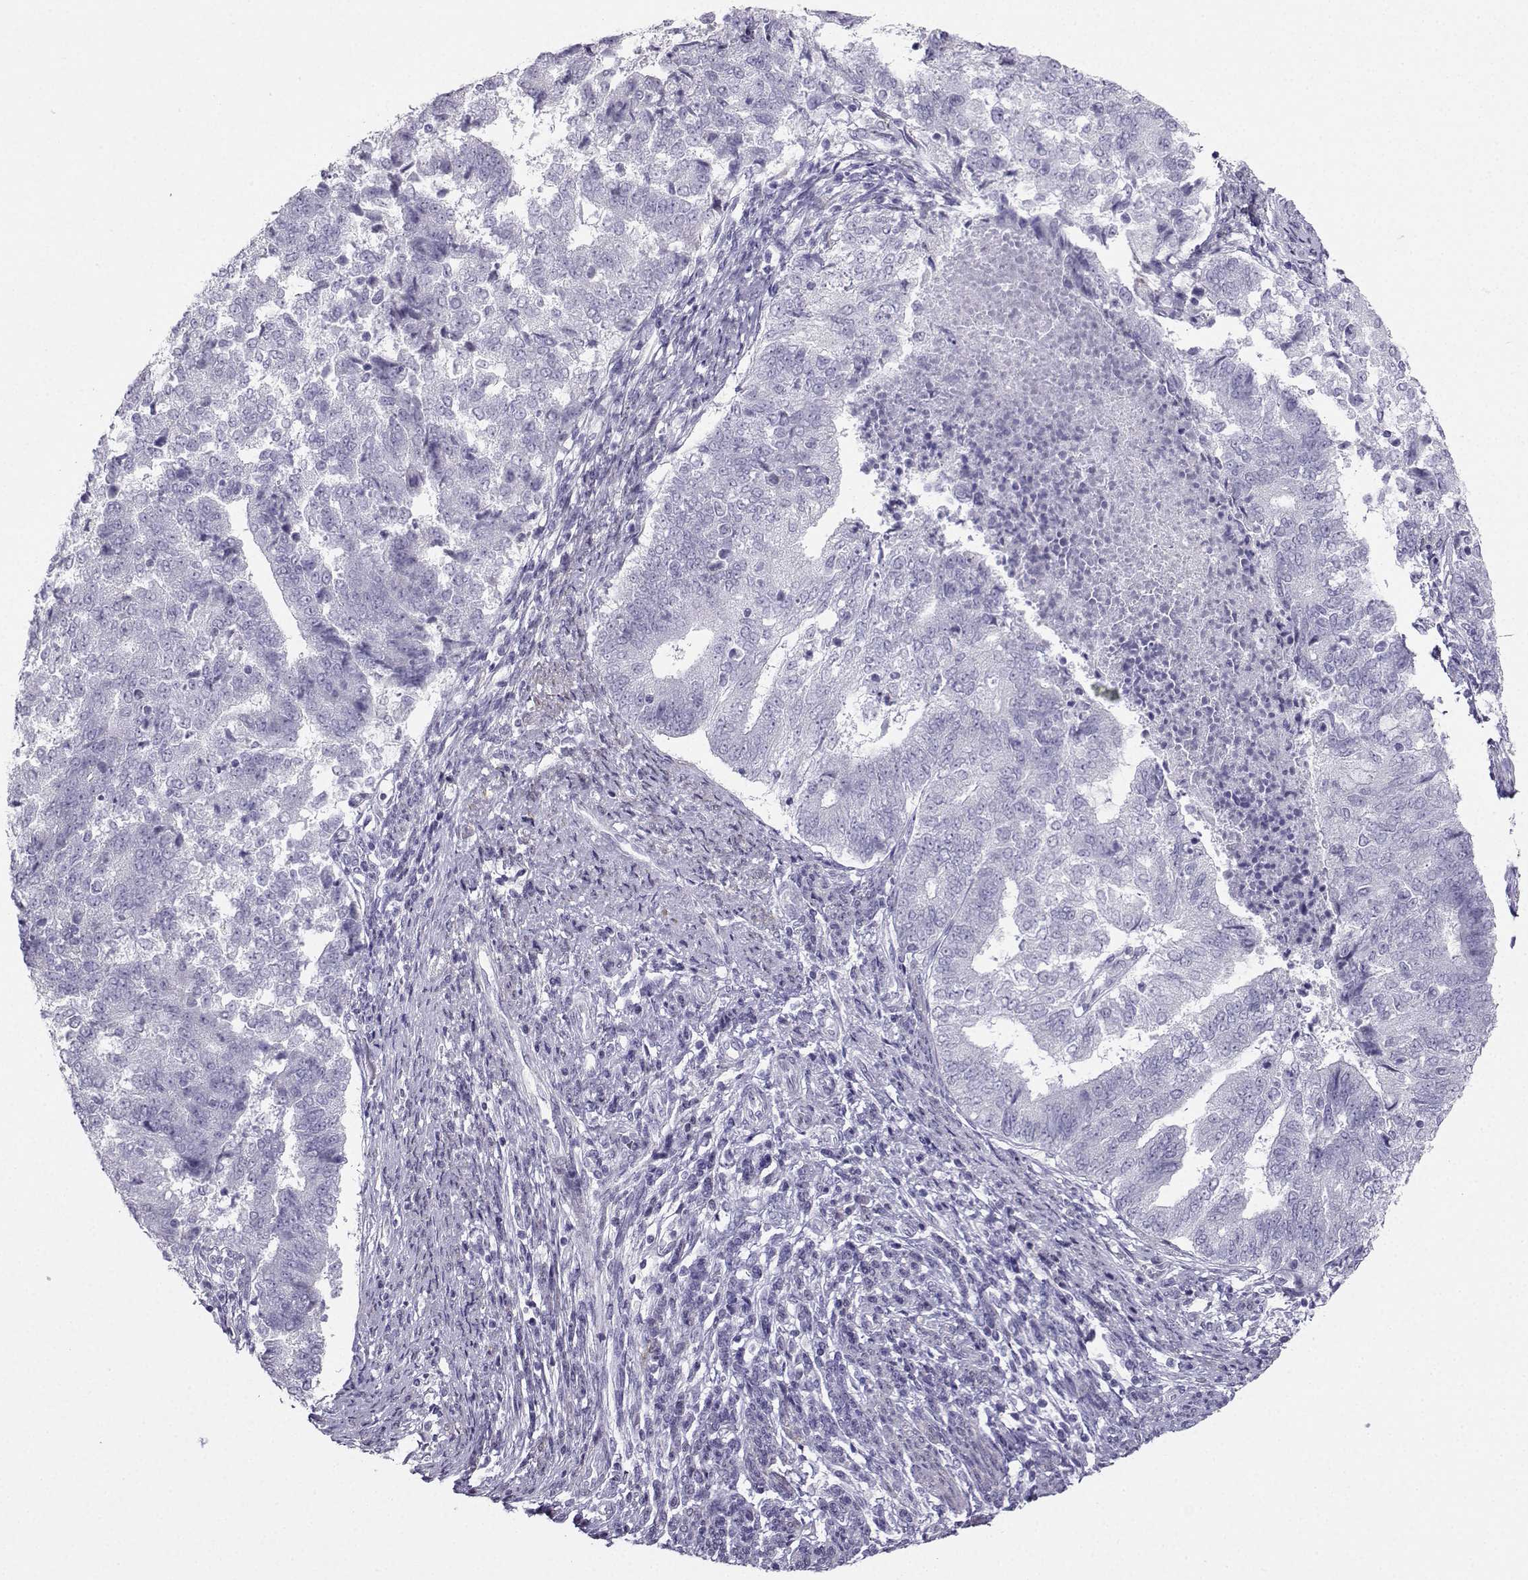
{"staining": {"intensity": "negative", "quantity": "none", "location": "none"}, "tissue": "endometrial cancer", "cell_type": "Tumor cells", "image_type": "cancer", "snomed": [{"axis": "morphology", "description": "Adenocarcinoma, NOS"}, {"axis": "topography", "description": "Endometrium"}], "caption": "There is no significant positivity in tumor cells of endometrial adenocarcinoma.", "gene": "KIF17", "patient": {"sex": "female", "age": 65}}